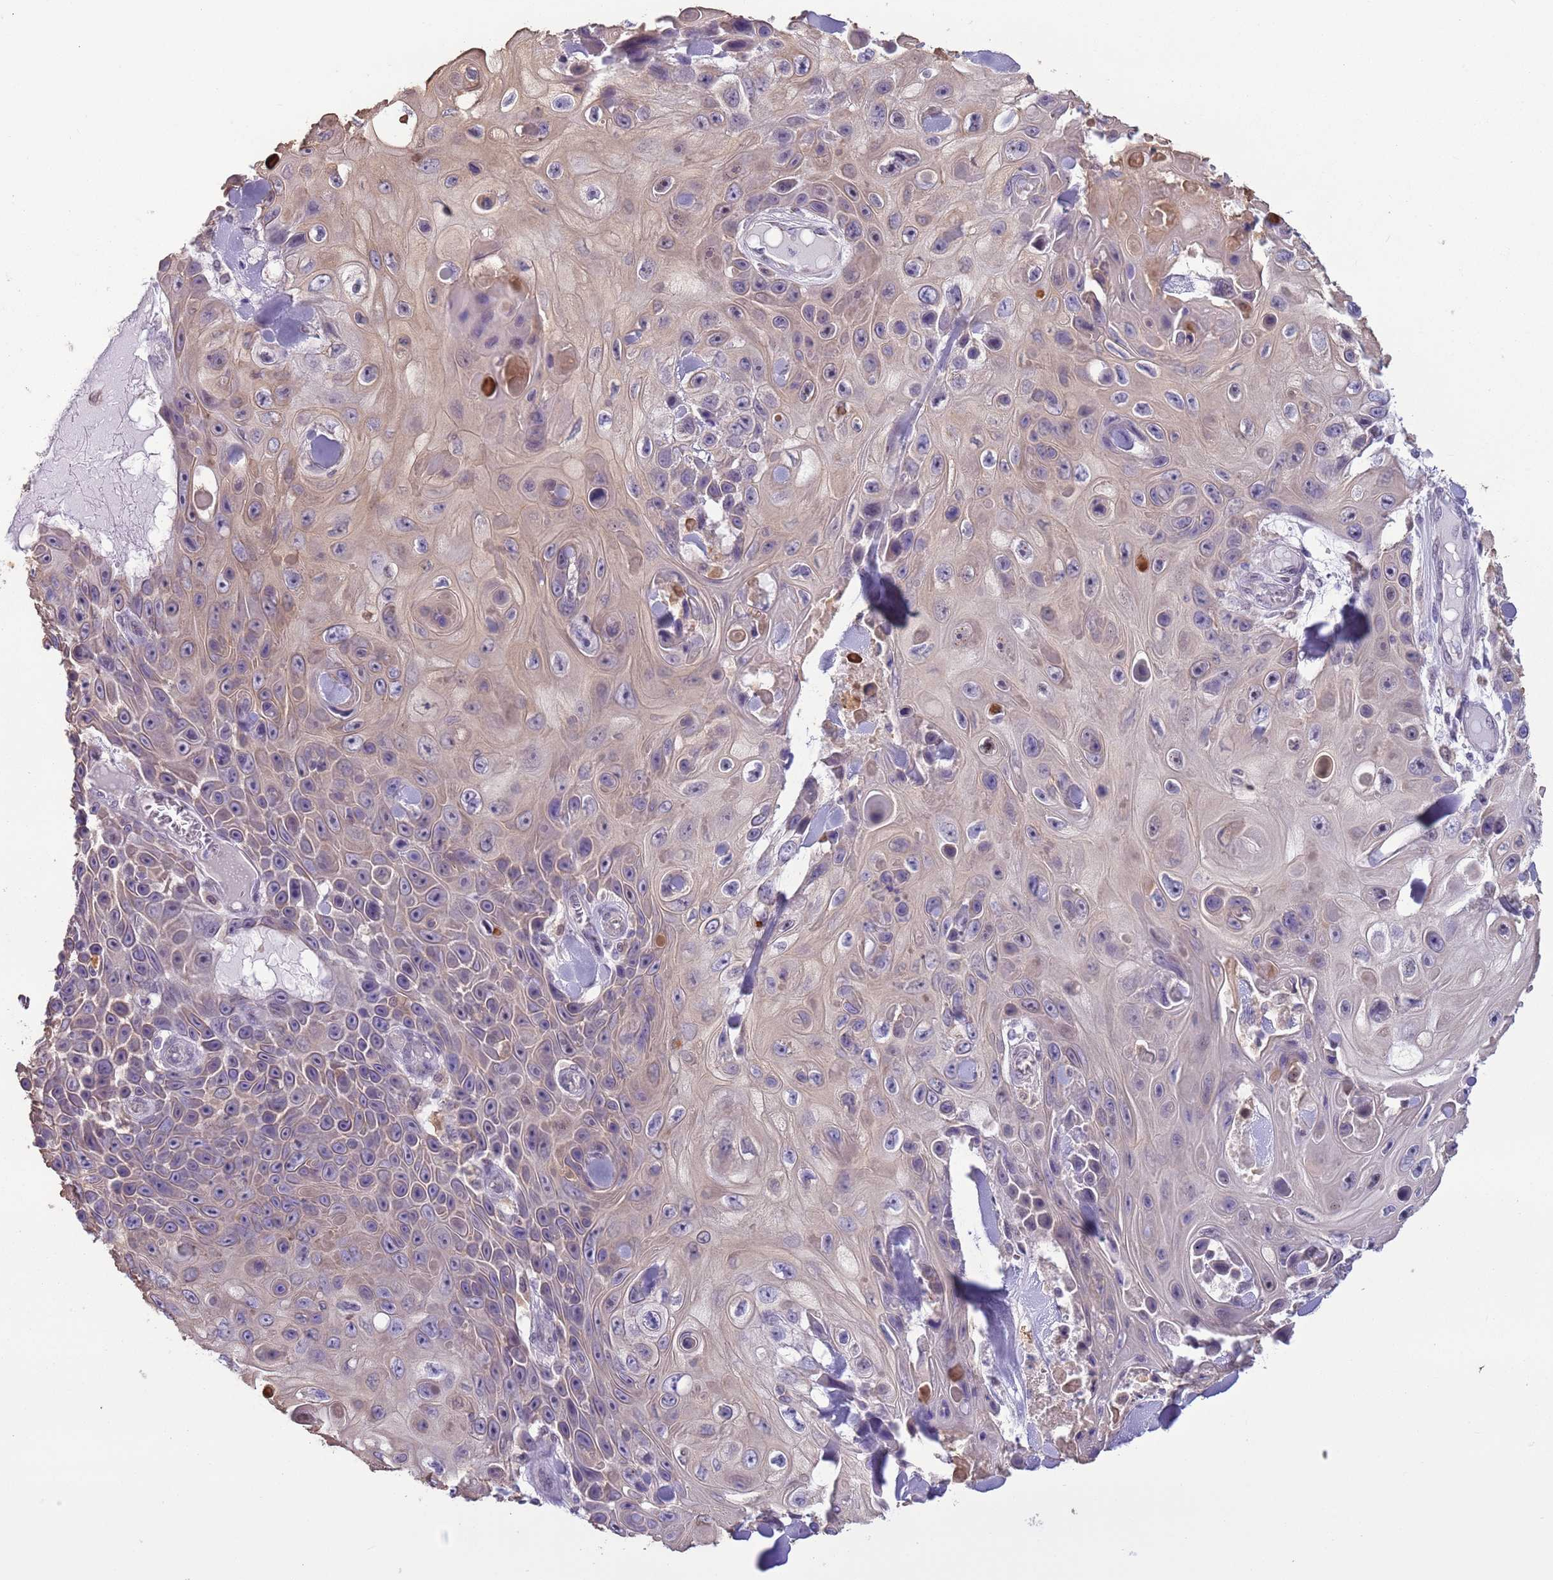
{"staining": {"intensity": "weak", "quantity": "25%-75%", "location": "cytoplasmic/membranous"}, "tissue": "skin cancer", "cell_type": "Tumor cells", "image_type": "cancer", "snomed": [{"axis": "morphology", "description": "Squamous cell carcinoma, NOS"}, {"axis": "topography", "description": "Skin"}], "caption": "IHC of skin cancer reveals low levels of weak cytoplasmic/membranous expression in approximately 25%-75% of tumor cells.", "gene": "CAPN9", "patient": {"sex": "male", "age": 82}}